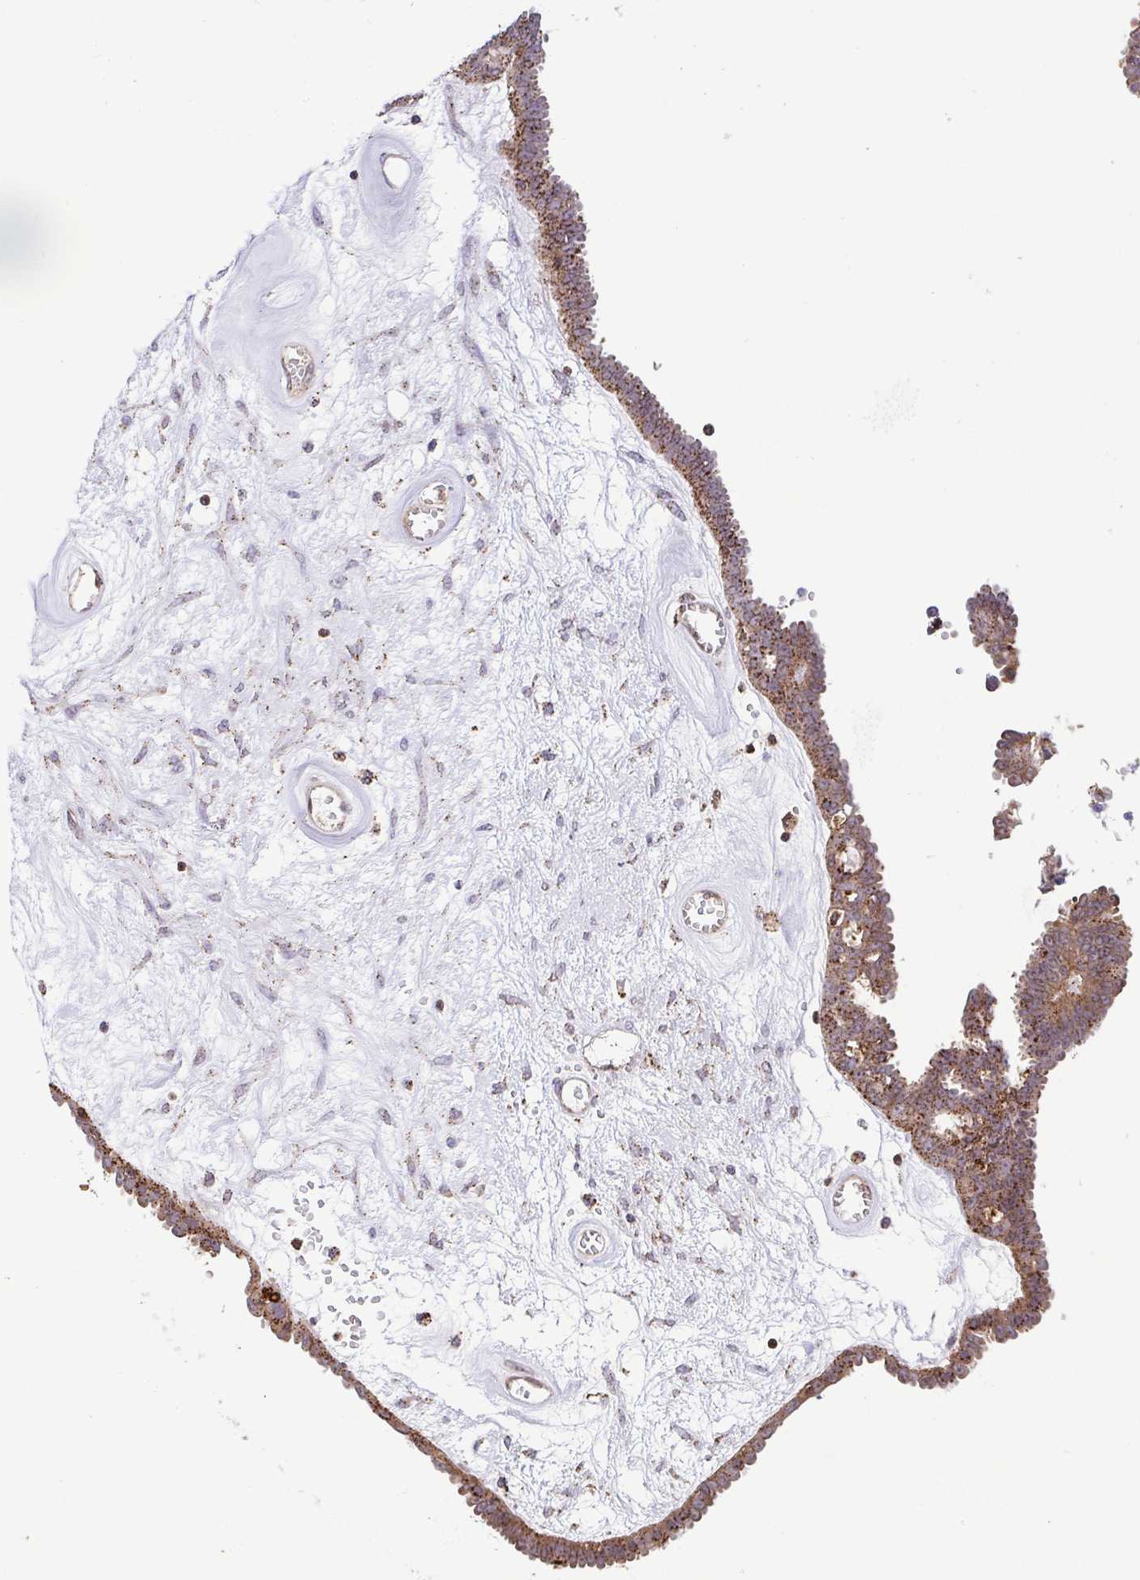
{"staining": {"intensity": "moderate", "quantity": ">75%", "location": "cytoplasmic/membranous"}, "tissue": "ovarian cancer", "cell_type": "Tumor cells", "image_type": "cancer", "snomed": [{"axis": "morphology", "description": "Cystadenocarcinoma, serous, NOS"}, {"axis": "topography", "description": "Ovary"}], "caption": "The immunohistochemical stain labels moderate cytoplasmic/membranous positivity in tumor cells of serous cystadenocarcinoma (ovarian) tissue. Using DAB (3,3'-diaminobenzidine) (brown) and hematoxylin (blue) stains, captured at high magnification using brightfield microscopy.", "gene": "CHMP1B", "patient": {"sex": "female", "age": 71}}